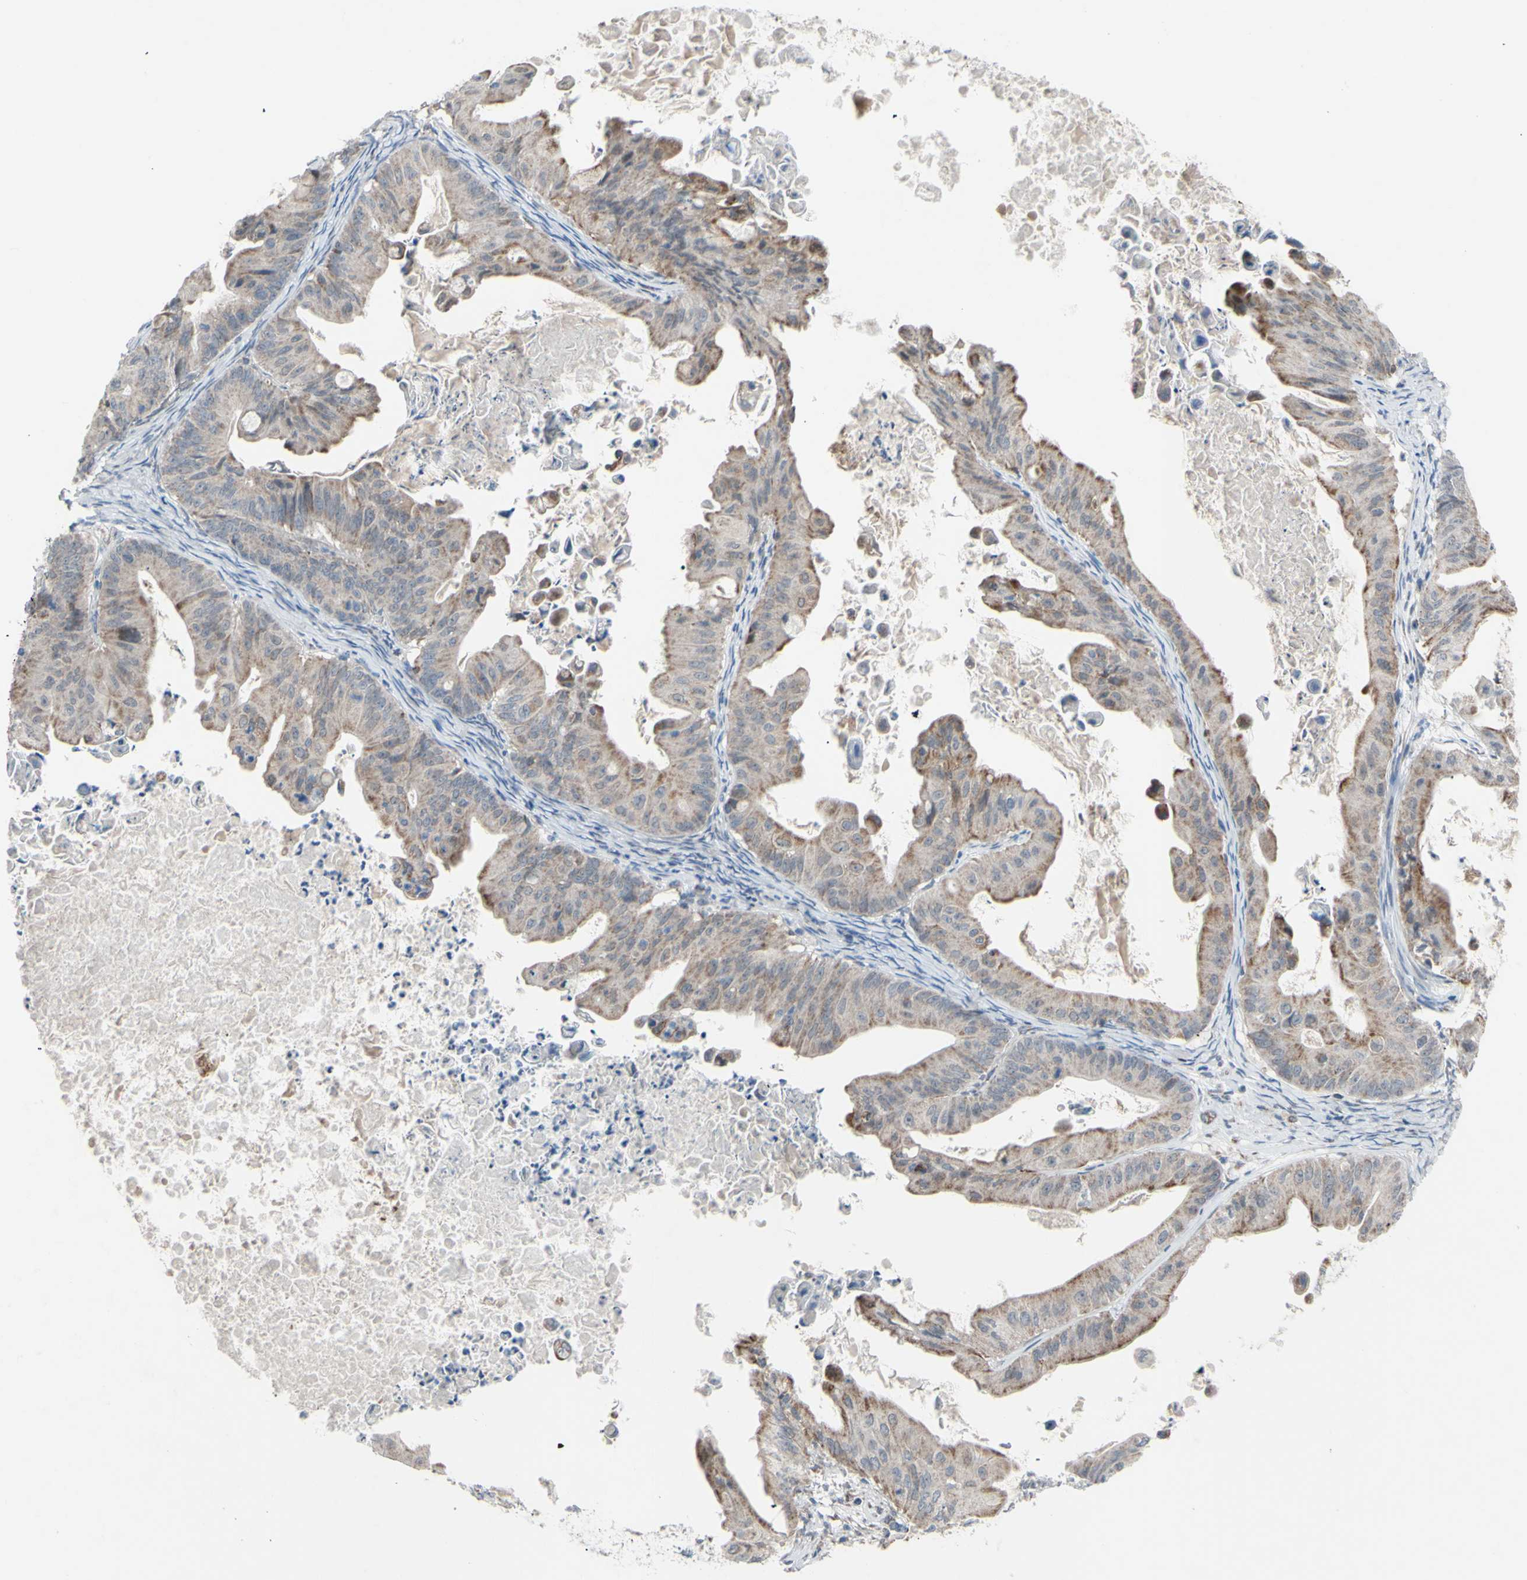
{"staining": {"intensity": "weak", "quantity": ">75%", "location": "cytoplasmic/membranous"}, "tissue": "ovarian cancer", "cell_type": "Tumor cells", "image_type": "cancer", "snomed": [{"axis": "morphology", "description": "Cystadenocarcinoma, mucinous, NOS"}, {"axis": "topography", "description": "Ovary"}], "caption": "Ovarian cancer (mucinous cystadenocarcinoma) stained for a protein (brown) exhibits weak cytoplasmic/membranous positive staining in approximately >75% of tumor cells.", "gene": "GLT8D1", "patient": {"sex": "female", "age": 37}}